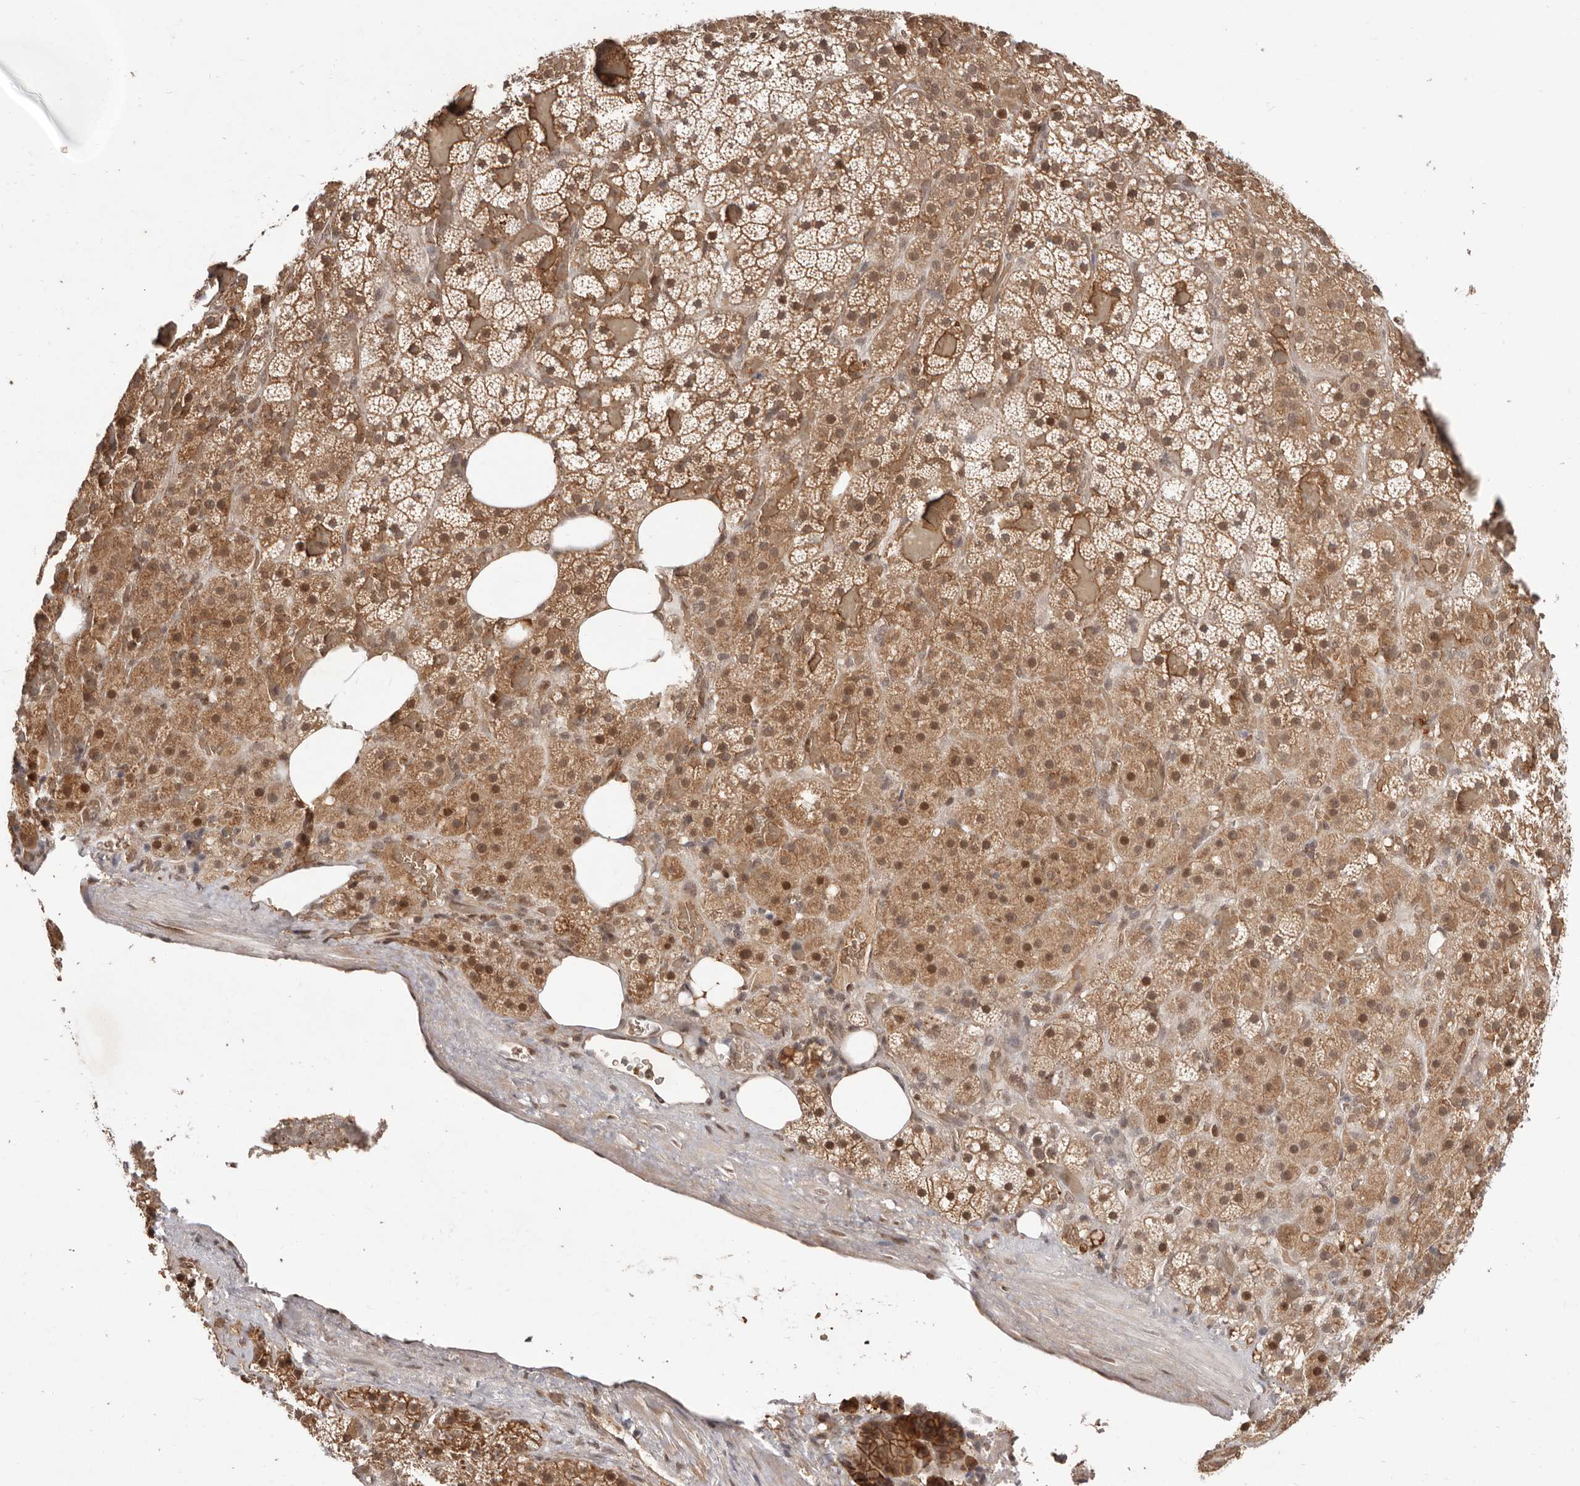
{"staining": {"intensity": "moderate", "quantity": ">75%", "location": "cytoplasmic/membranous,nuclear"}, "tissue": "adrenal gland", "cell_type": "Glandular cells", "image_type": "normal", "snomed": [{"axis": "morphology", "description": "Normal tissue, NOS"}, {"axis": "topography", "description": "Adrenal gland"}], "caption": "IHC image of normal adrenal gland: adrenal gland stained using immunohistochemistry (IHC) demonstrates medium levels of moderate protein expression localized specifically in the cytoplasmic/membranous,nuclear of glandular cells, appearing as a cytoplasmic/membranous,nuclear brown color.", "gene": "NCOA3", "patient": {"sex": "female", "age": 59}}